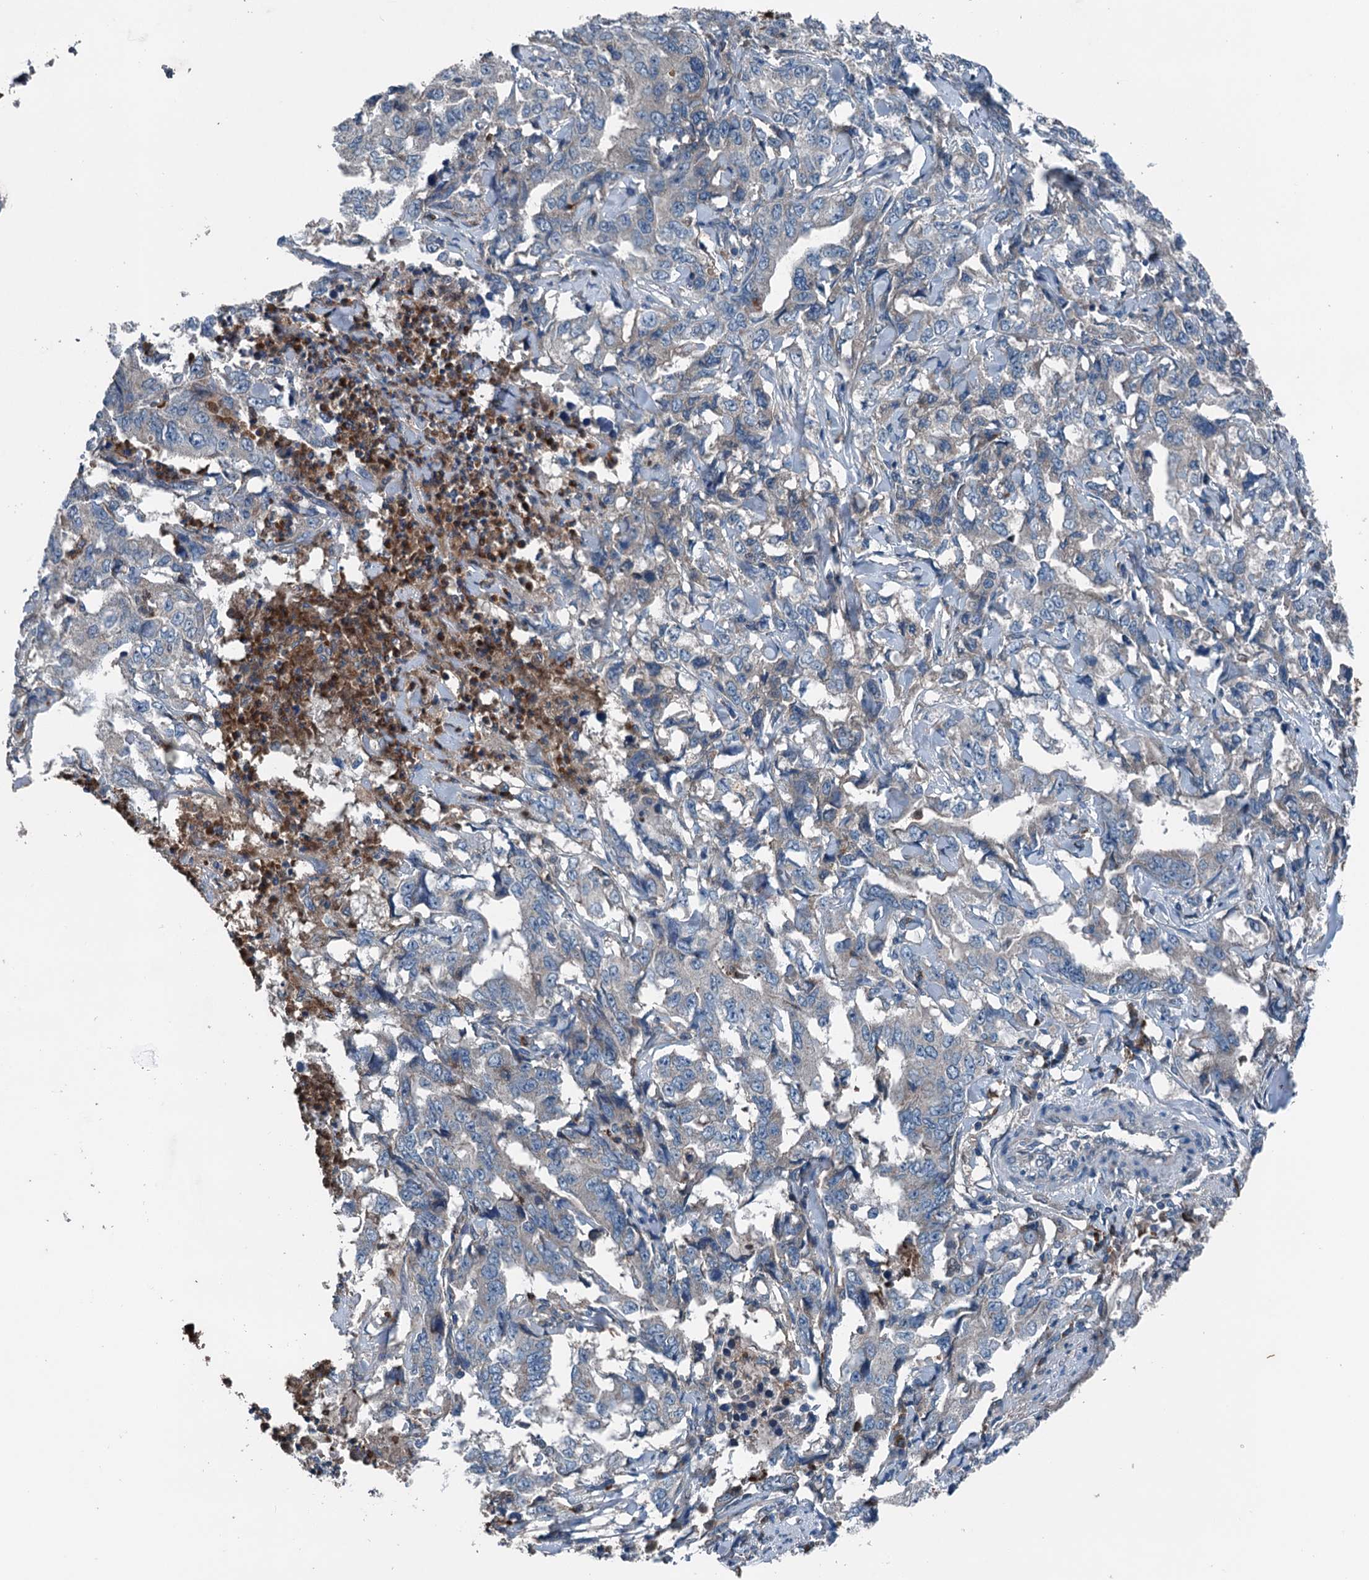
{"staining": {"intensity": "negative", "quantity": "none", "location": "none"}, "tissue": "lung cancer", "cell_type": "Tumor cells", "image_type": "cancer", "snomed": [{"axis": "morphology", "description": "Adenocarcinoma, NOS"}, {"axis": "topography", "description": "Lung"}], "caption": "An immunohistochemistry micrograph of adenocarcinoma (lung) is shown. There is no staining in tumor cells of adenocarcinoma (lung). The staining was performed using DAB (3,3'-diaminobenzidine) to visualize the protein expression in brown, while the nuclei were stained in blue with hematoxylin (Magnification: 20x).", "gene": "PDSS1", "patient": {"sex": "female", "age": 51}}